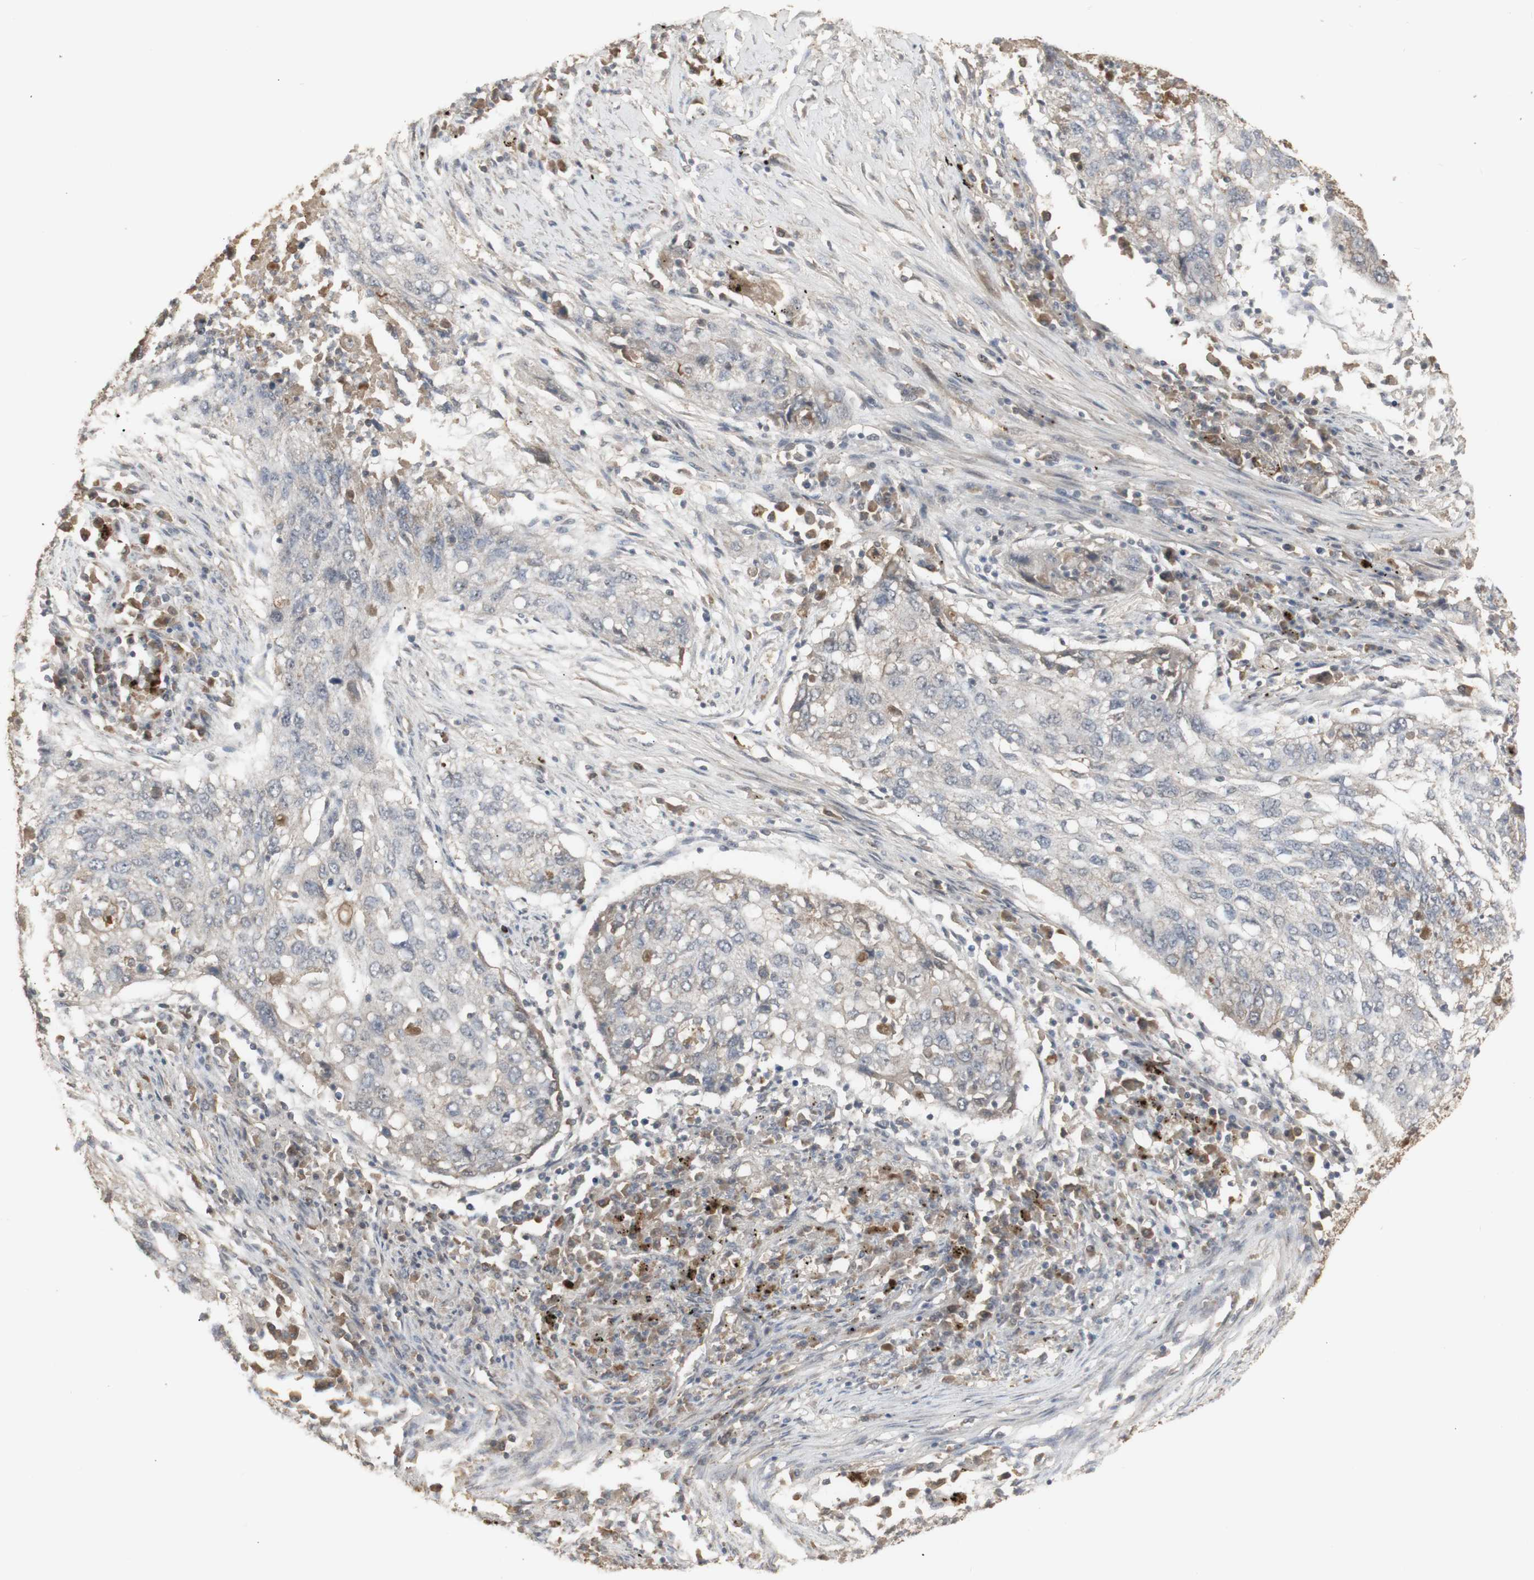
{"staining": {"intensity": "weak", "quantity": ">75%", "location": "cytoplasmic/membranous"}, "tissue": "lung cancer", "cell_type": "Tumor cells", "image_type": "cancer", "snomed": [{"axis": "morphology", "description": "Squamous cell carcinoma, NOS"}, {"axis": "topography", "description": "Lung"}], "caption": "Lung squamous cell carcinoma tissue shows weak cytoplasmic/membranous staining in approximately >75% of tumor cells", "gene": "ALOX12", "patient": {"sex": "female", "age": 63}}